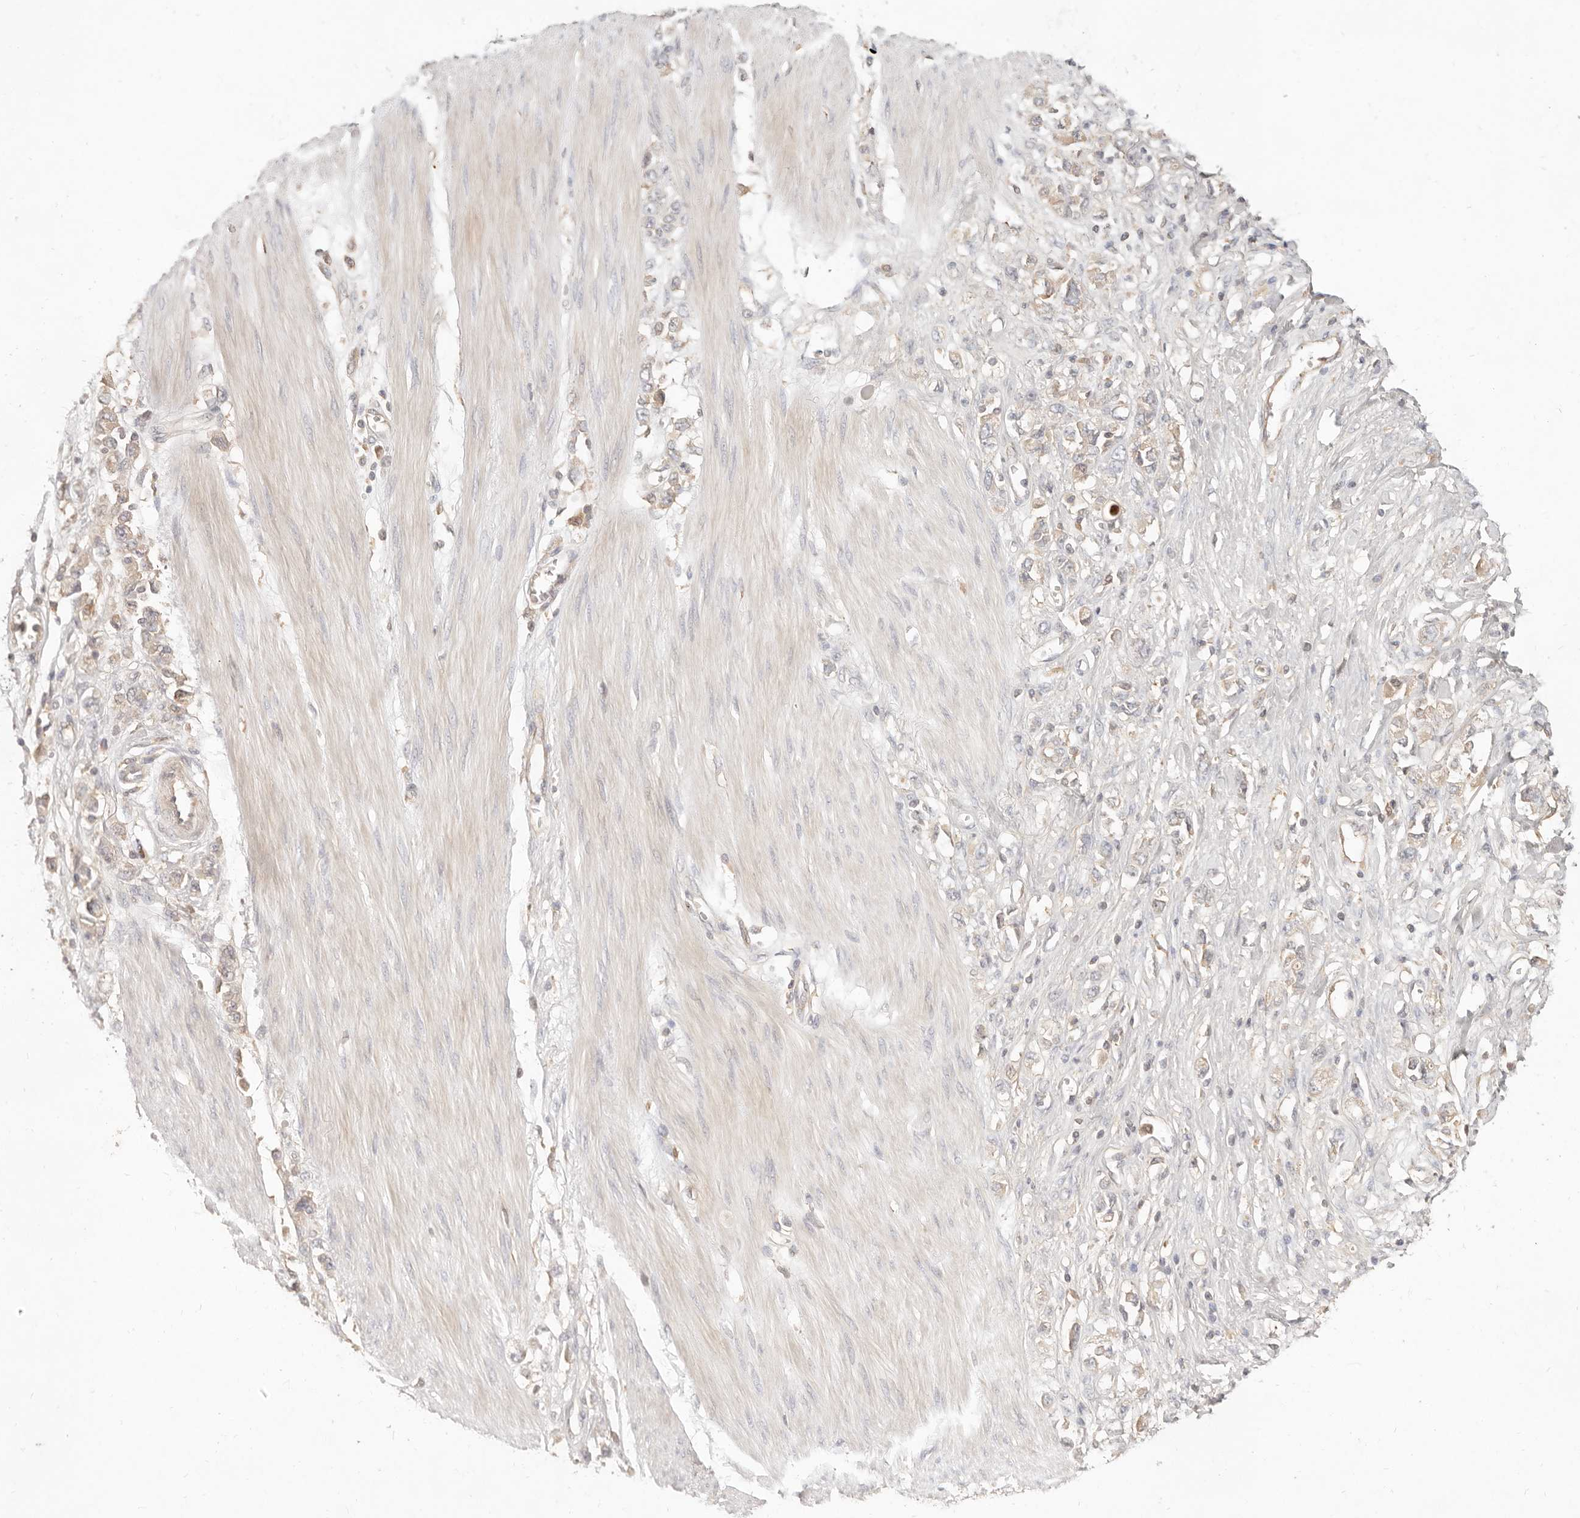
{"staining": {"intensity": "negative", "quantity": "none", "location": "none"}, "tissue": "stomach cancer", "cell_type": "Tumor cells", "image_type": "cancer", "snomed": [{"axis": "morphology", "description": "Adenocarcinoma, NOS"}, {"axis": "topography", "description": "Stomach"}], "caption": "Immunohistochemistry (IHC) histopathology image of adenocarcinoma (stomach) stained for a protein (brown), which exhibits no positivity in tumor cells.", "gene": "NECAP2", "patient": {"sex": "female", "age": 76}}